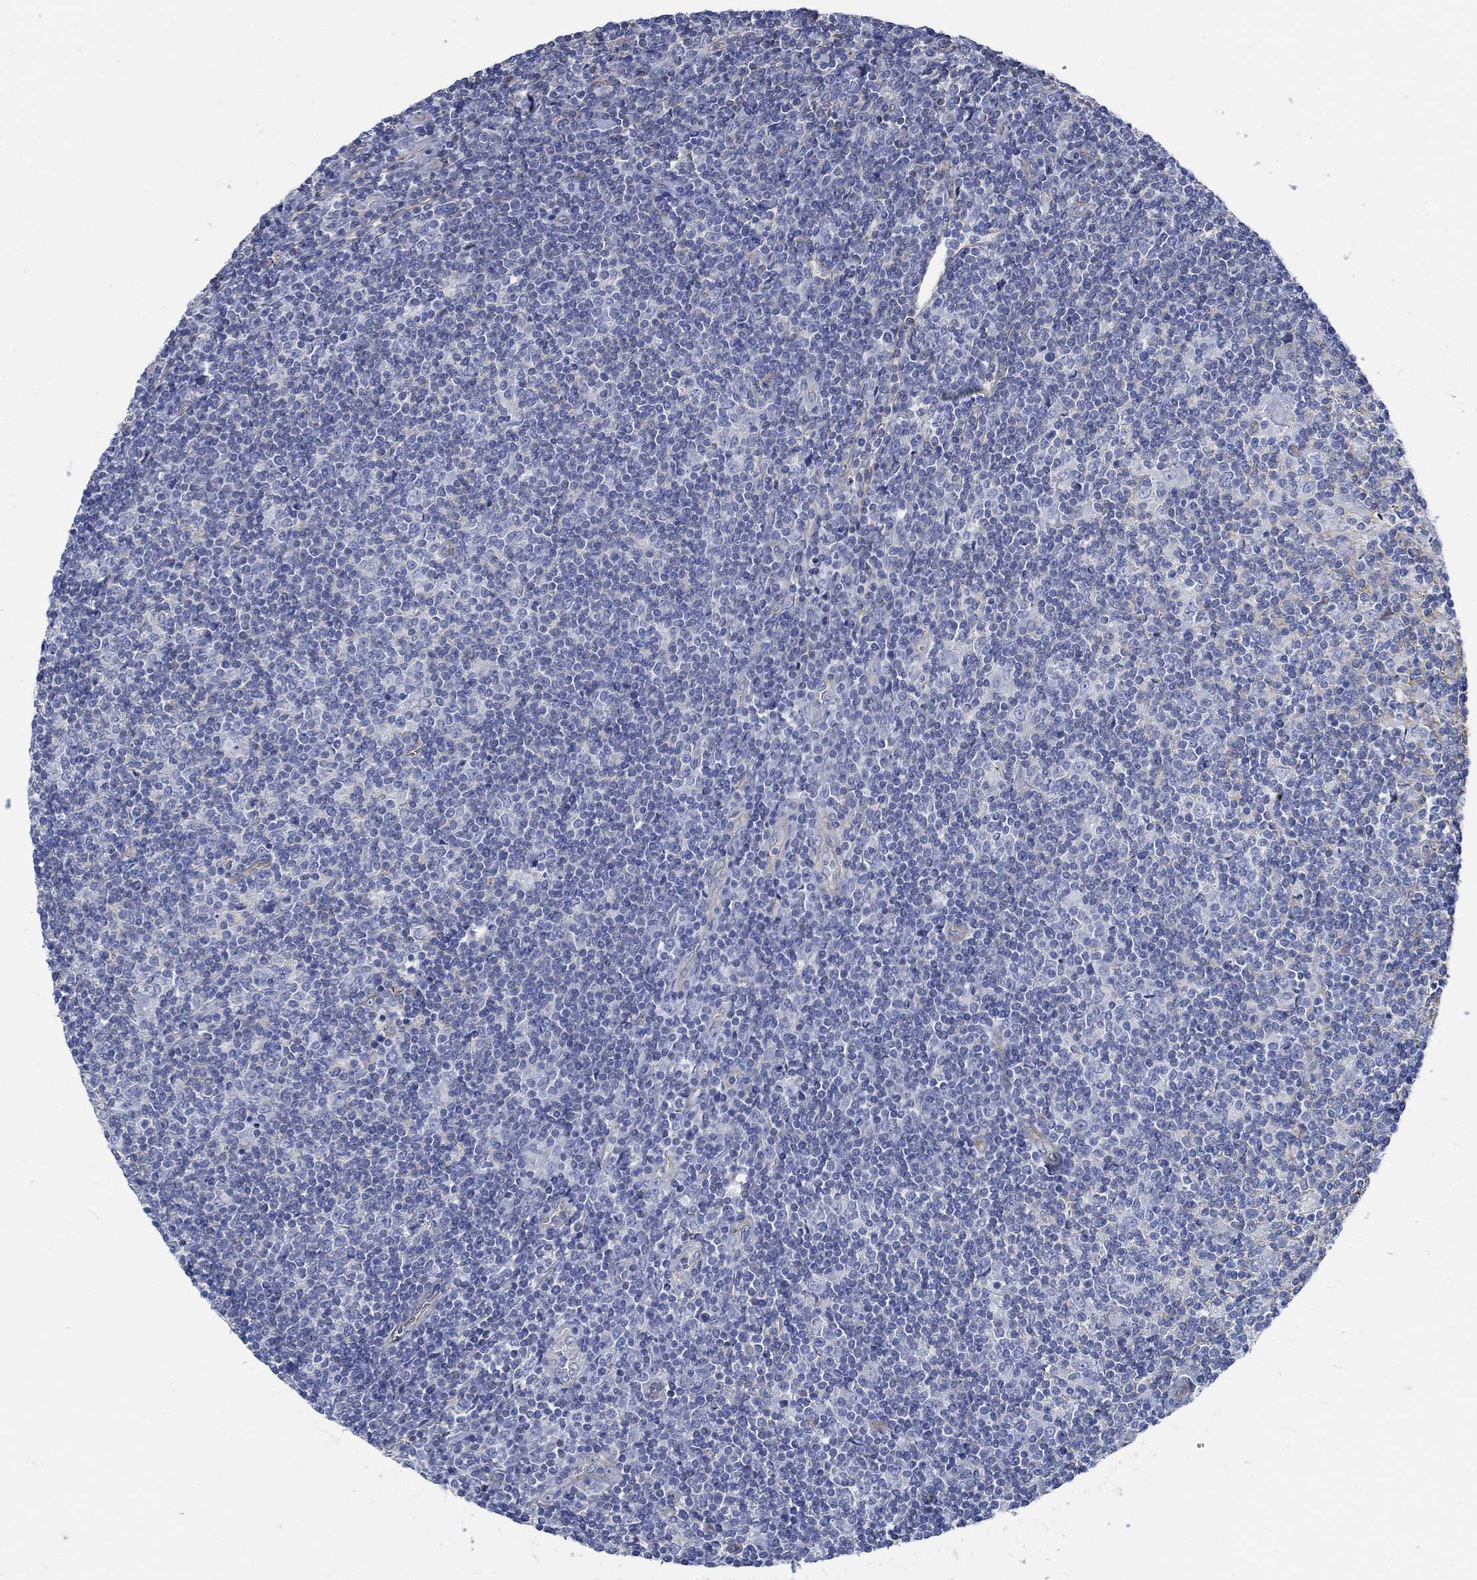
{"staining": {"intensity": "negative", "quantity": "none", "location": "none"}, "tissue": "lymphoma", "cell_type": "Tumor cells", "image_type": "cancer", "snomed": [{"axis": "morphology", "description": "Hodgkin's disease, NOS"}, {"axis": "topography", "description": "Lymph node"}], "caption": "Immunohistochemistry histopathology image of human Hodgkin's disease stained for a protein (brown), which exhibits no staining in tumor cells.", "gene": "TMEM198", "patient": {"sex": "male", "age": 40}}